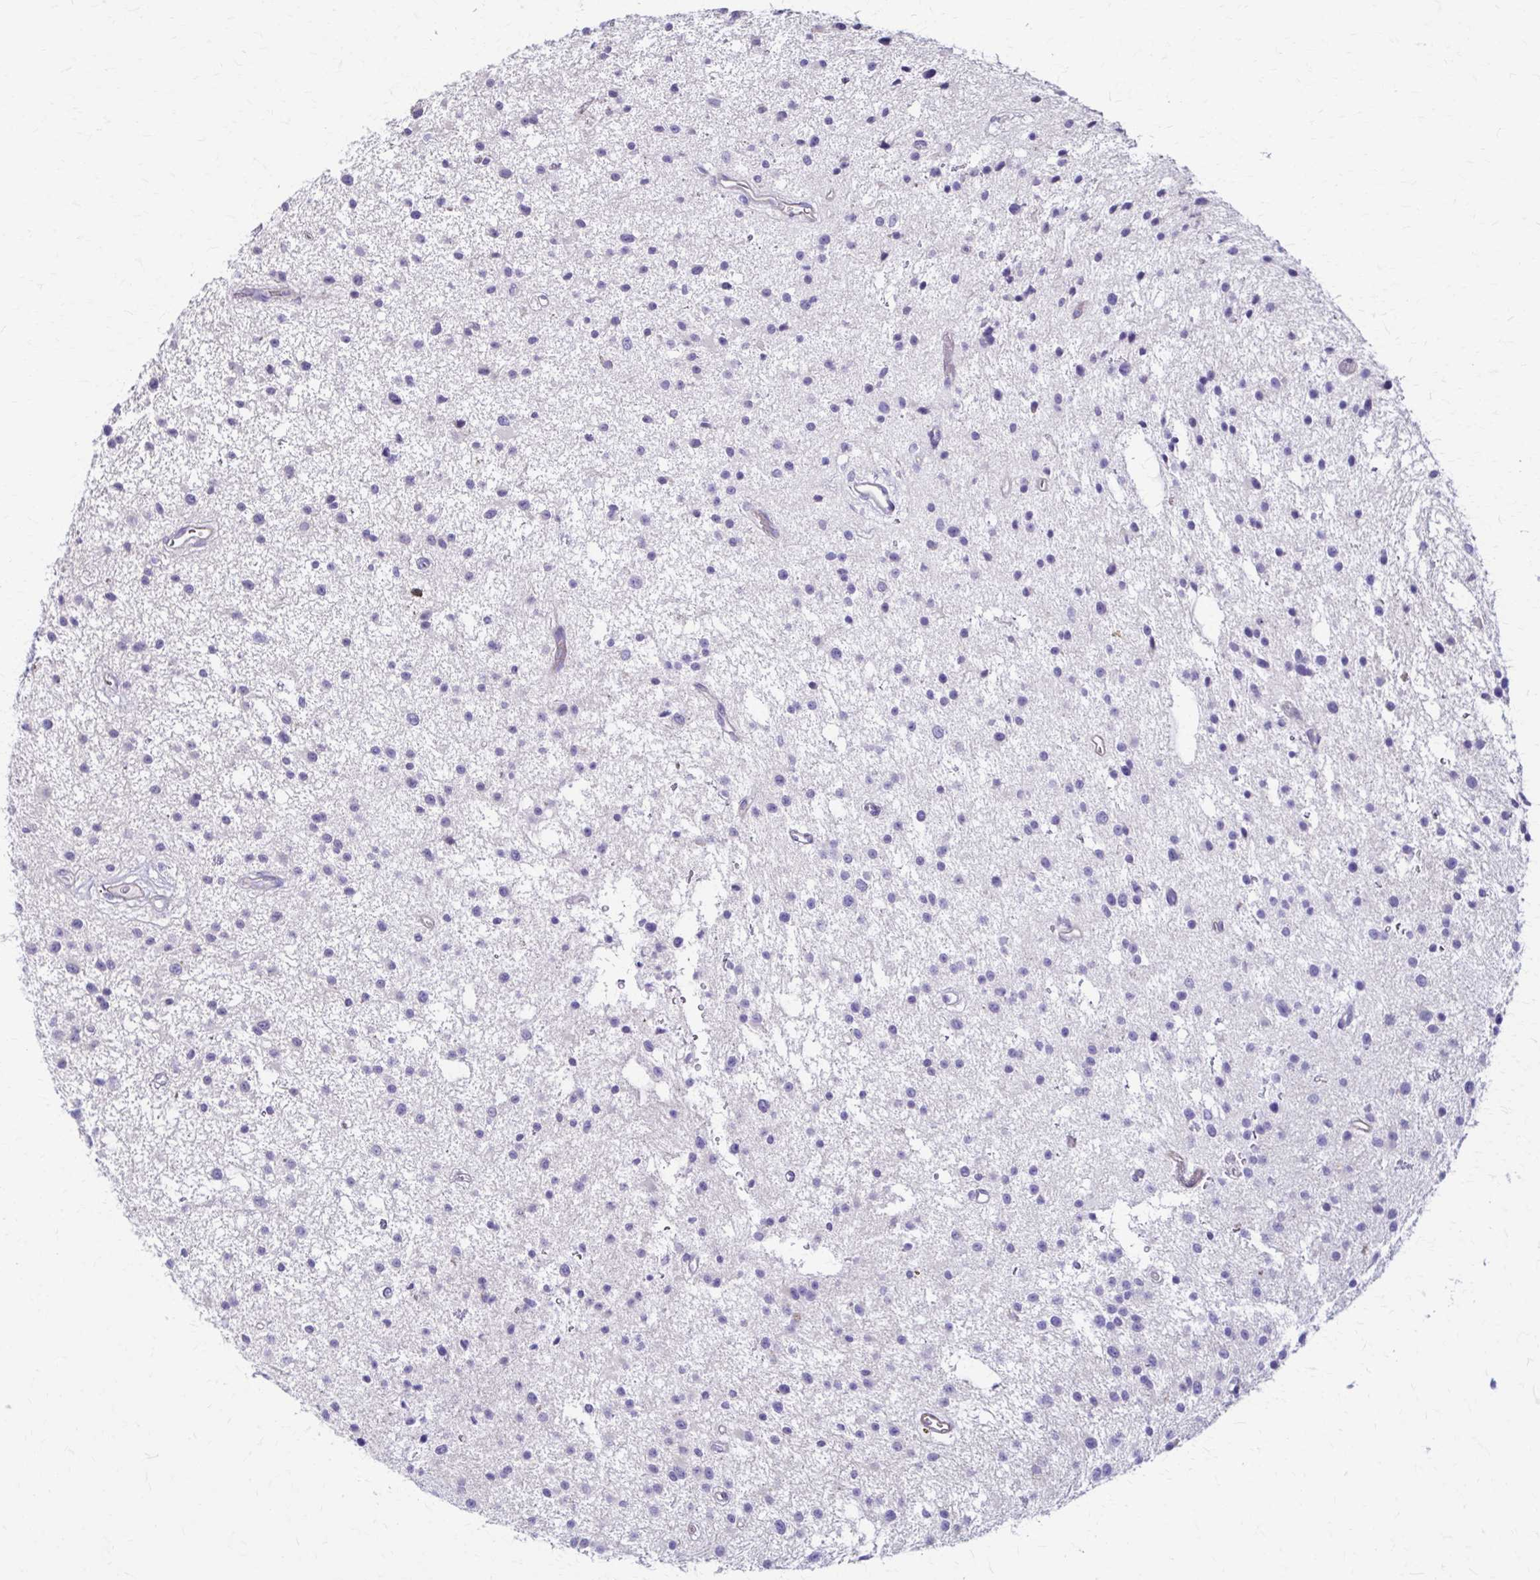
{"staining": {"intensity": "negative", "quantity": "none", "location": "none"}, "tissue": "glioma", "cell_type": "Tumor cells", "image_type": "cancer", "snomed": [{"axis": "morphology", "description": "Glioma, malignant, Low grade"}, {"axis": "topography", "description": "Brain"}], "caption": "The image exhibits no staining of tumor cells in malignant glioma (low-grade).", "gene": "DSP", "patient": {"sex": "male", "age": 43}}